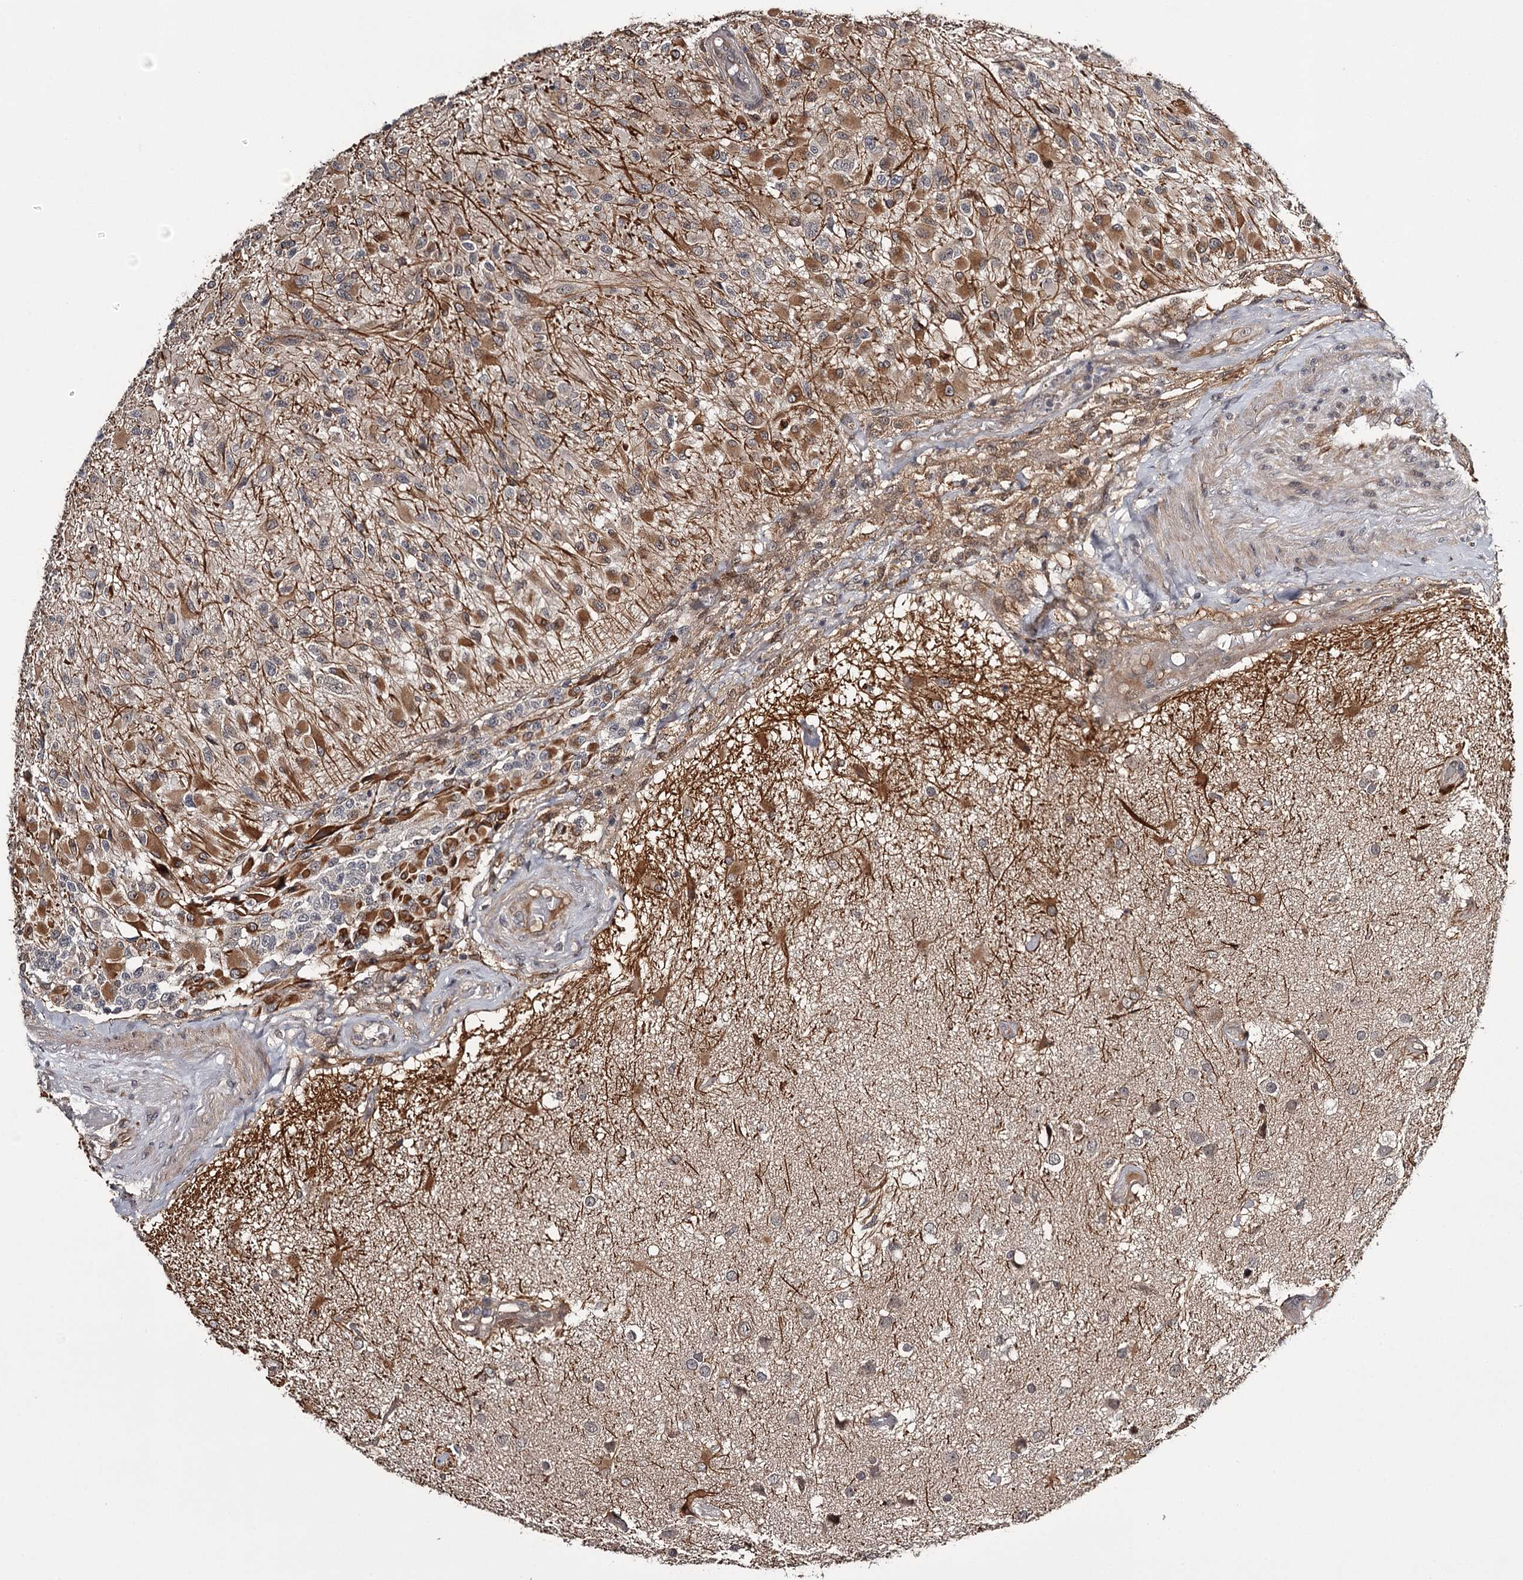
{"staining": {"intensity": "negative", "quantity": "none", "location": "none"}, "tissue": "glioma", "cell_type": "Tumor cells", "image_type": "cancer", "snomed": [{"axis": "morphology", "description": "Glioma, malignant, High grade"}, {"axis": "morphology", "description": "Glioblastoma, NOS"}, {"axis": "topography", "description": "Brain"}], "caption": "DAB (3,3'-diaminobenzidine) immunohistochemical staining of malignant glioma (high-grade) demonstrates no significant expression in tumor cells.", "gene": "CWF19L2", "patient": {"sex": "male", "age": 60}}